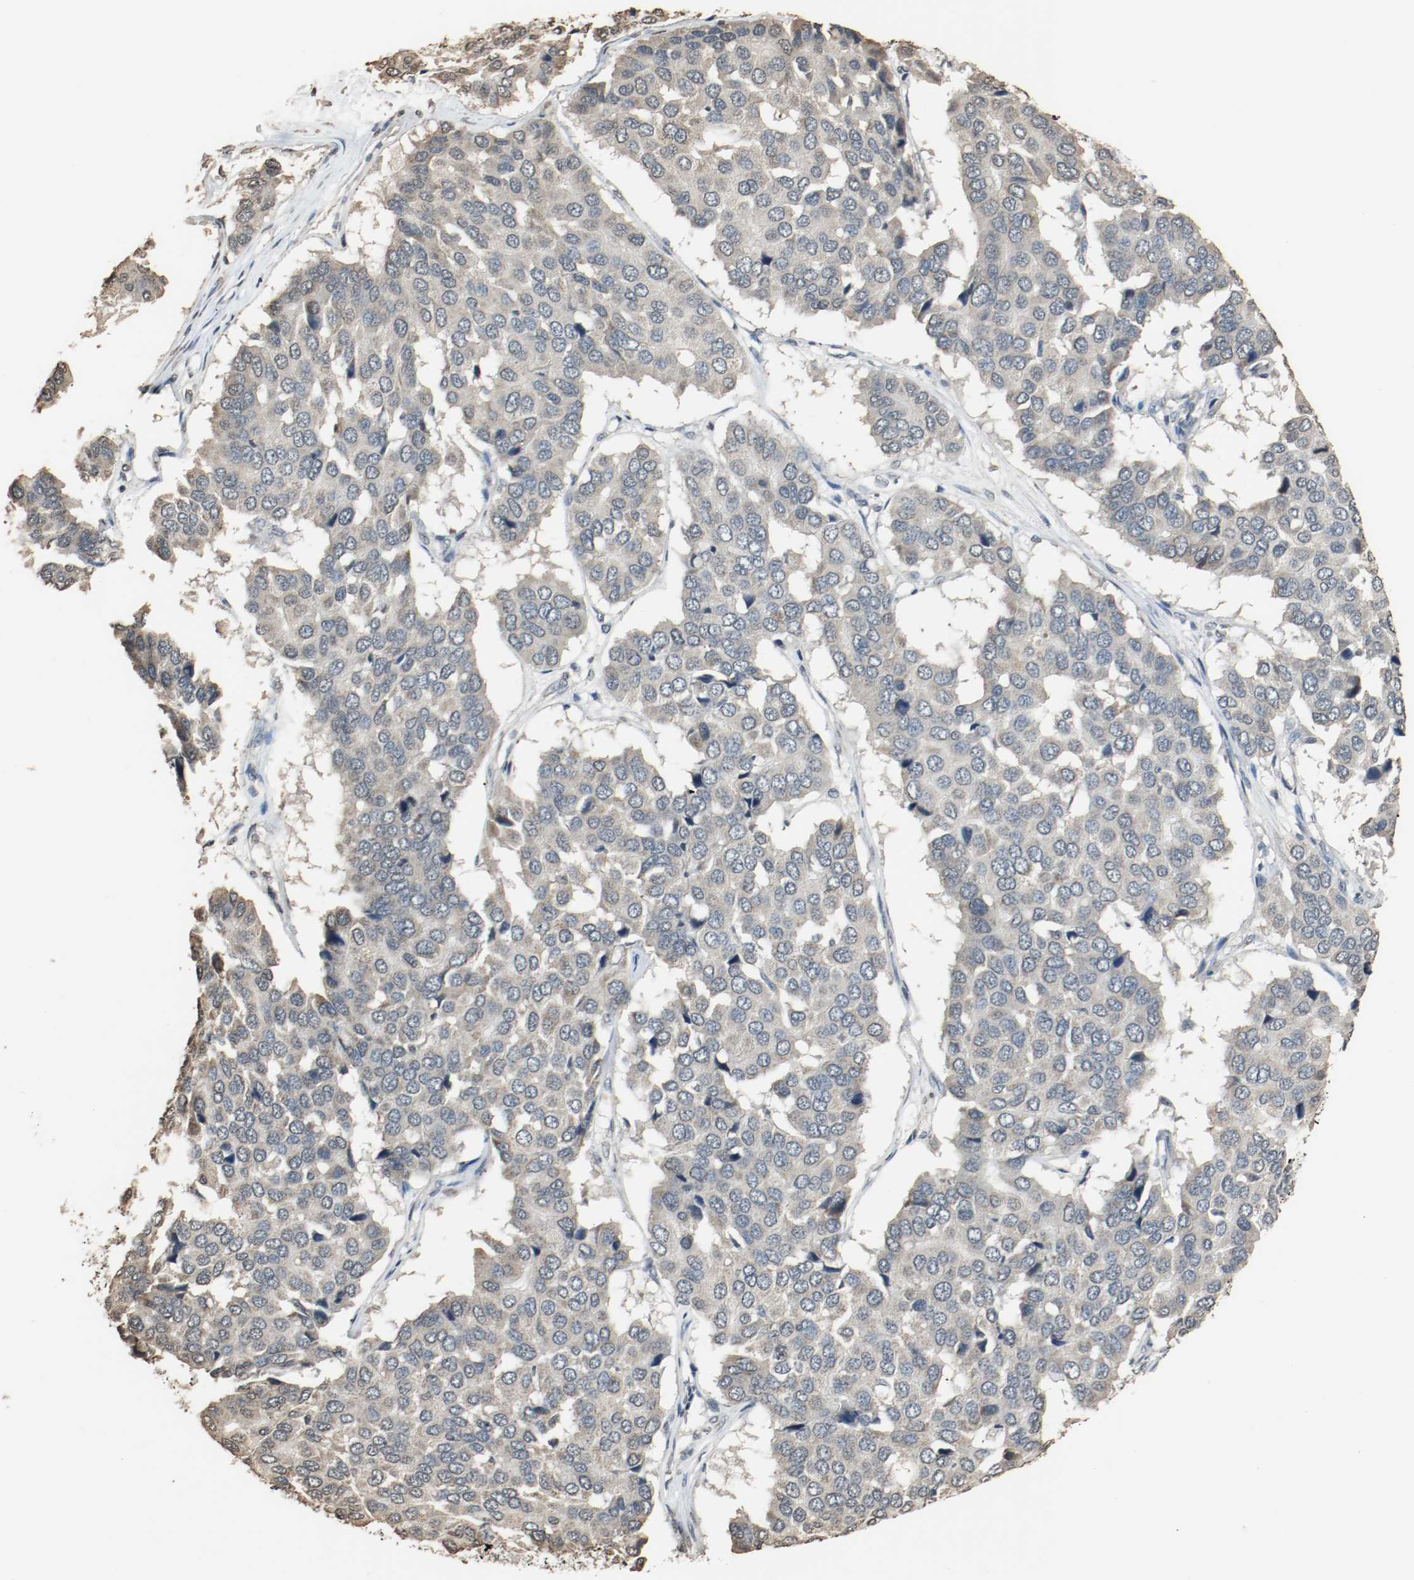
{"staining": {"intensity": "weak", "quantity": "<25%", "location": "cytoplasmic/membranous"}, "tissue": "pancreatic cancer", "cell_type": "Tumor cells", "image_type": "cancer", "snomed": [{"axis": "morphology", "description": "Adenocarcinoma, NOS"}, {"axis": "topography", "description": "Pancreas"}], "caption": "Human pancreatic cancer stained for a protein using IHC shows no expression in tumor cells.", "gene": "RTN4", "patient": {"sex": "male", "age": 50}}